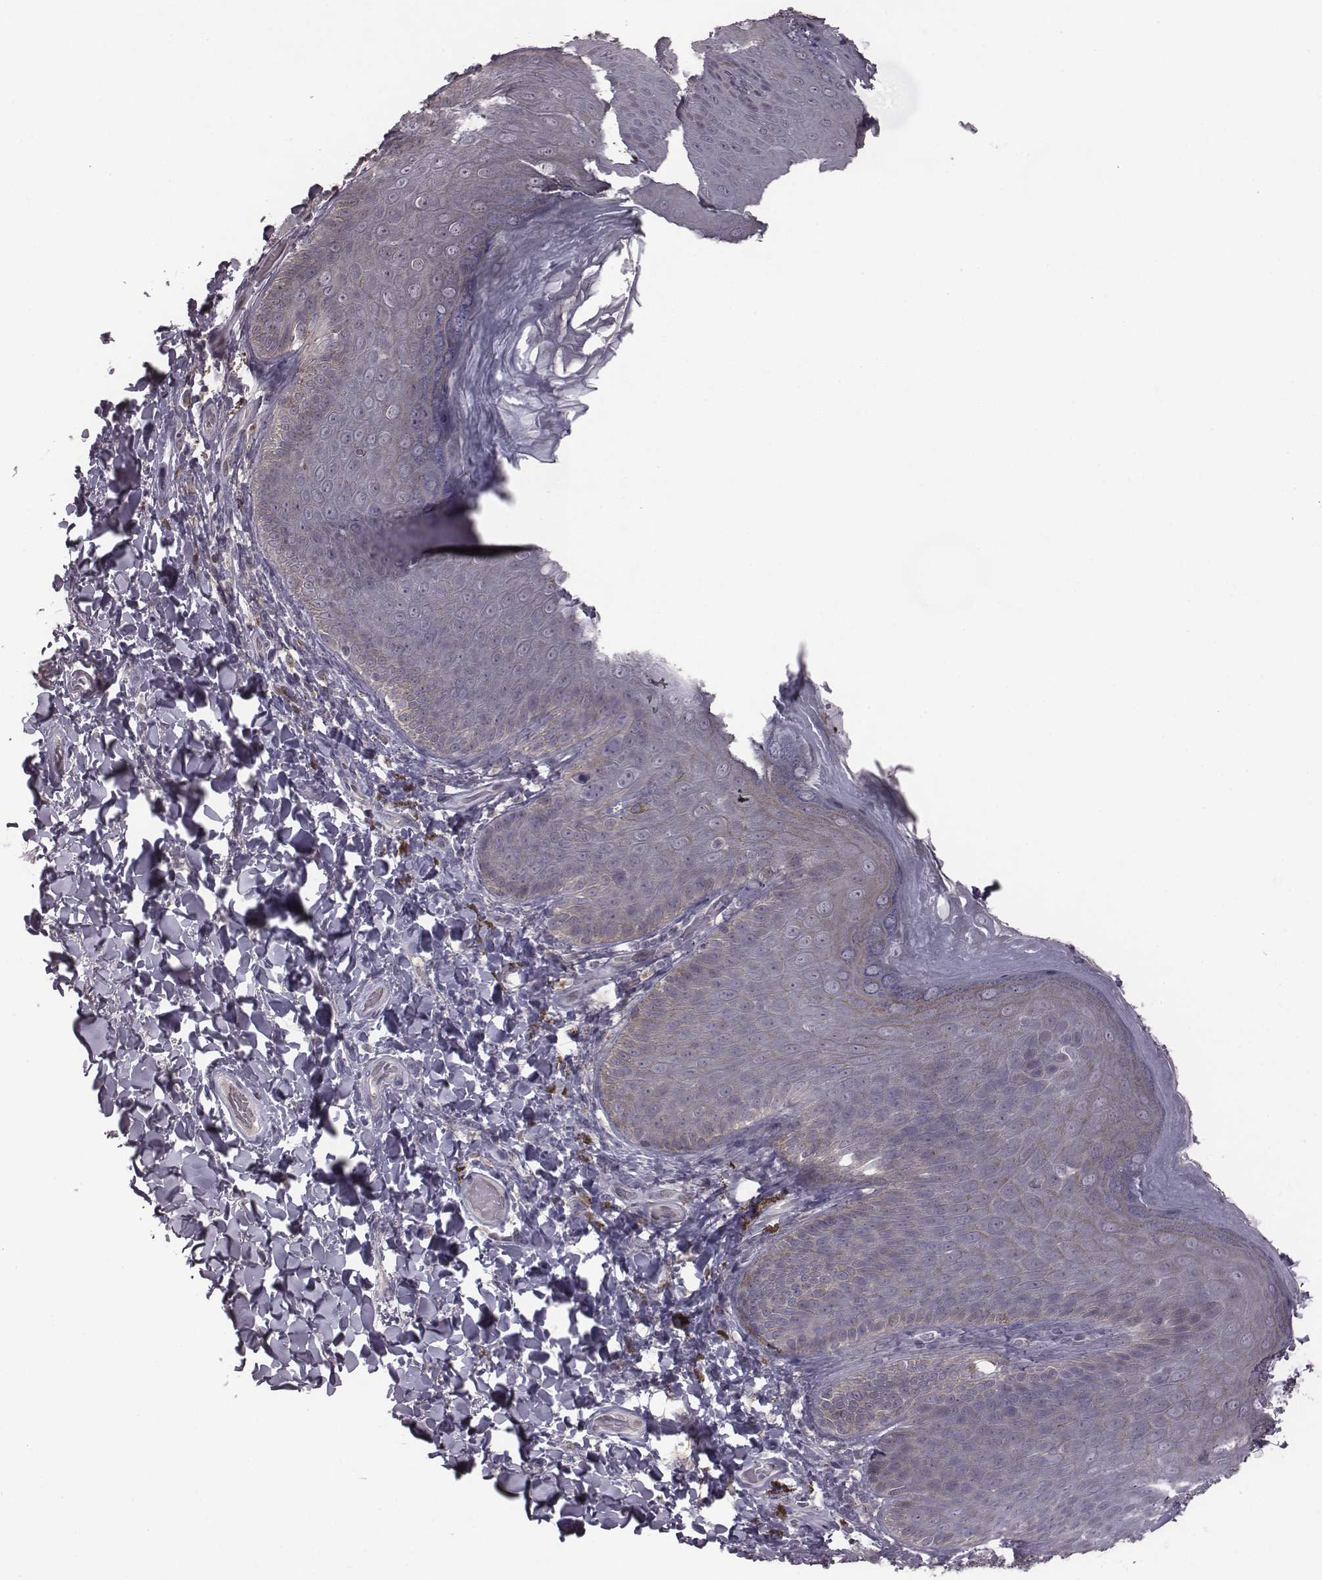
{"staining": {"intensity": "negative", "quantity": "none", "location": "none"}, "tissue": "skin", "cell_type": "Epidermal cells", "image_type": "normal", "snomed": [{"axis": "morphology", "description": "Normal tissue, NOS"}, {"axis": "topography", "description": "Anal"}], "caption": "Epidermal cells show no significant protein staining in normal skin.", "gene": "BICDL1", "patient": {"sex": "male", "age": 53}}